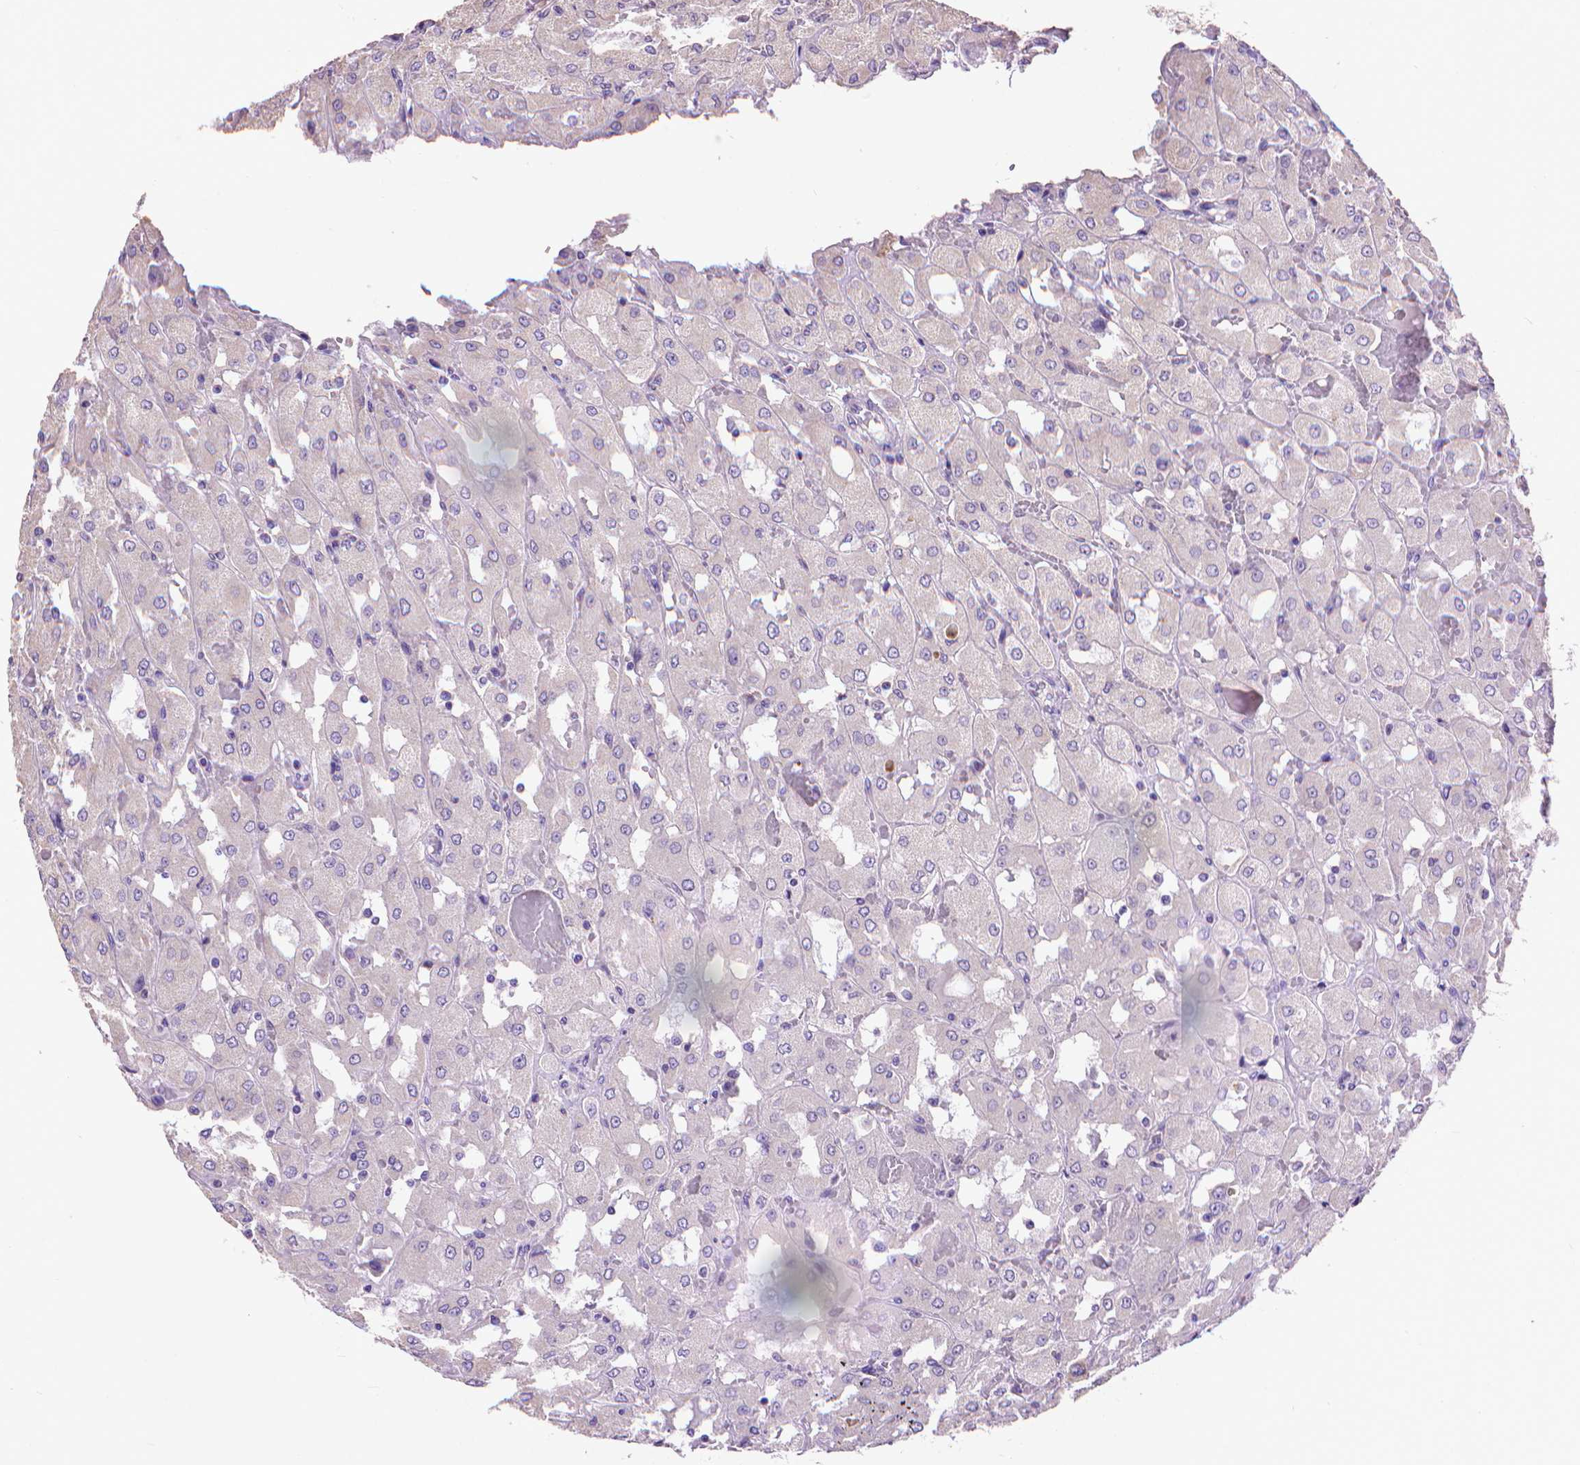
{"staining": {"intensity": "negative", "quantity": "none", "location": "none"}, "tissue": "renal cancer", "cell_type": "Tumor cells", "image_type": "cancer", "snomed": [{"axis": "morphology", "description": "Adenocarcinoma, NOS"}, {"axis": "topography", "description": "Kidney"}], "caption": "Tumor cells are negative for brown protein staining in renal adenocarcinoma.", "gene": "SYN1", "patient": {"sex": "male", "age": 72}}